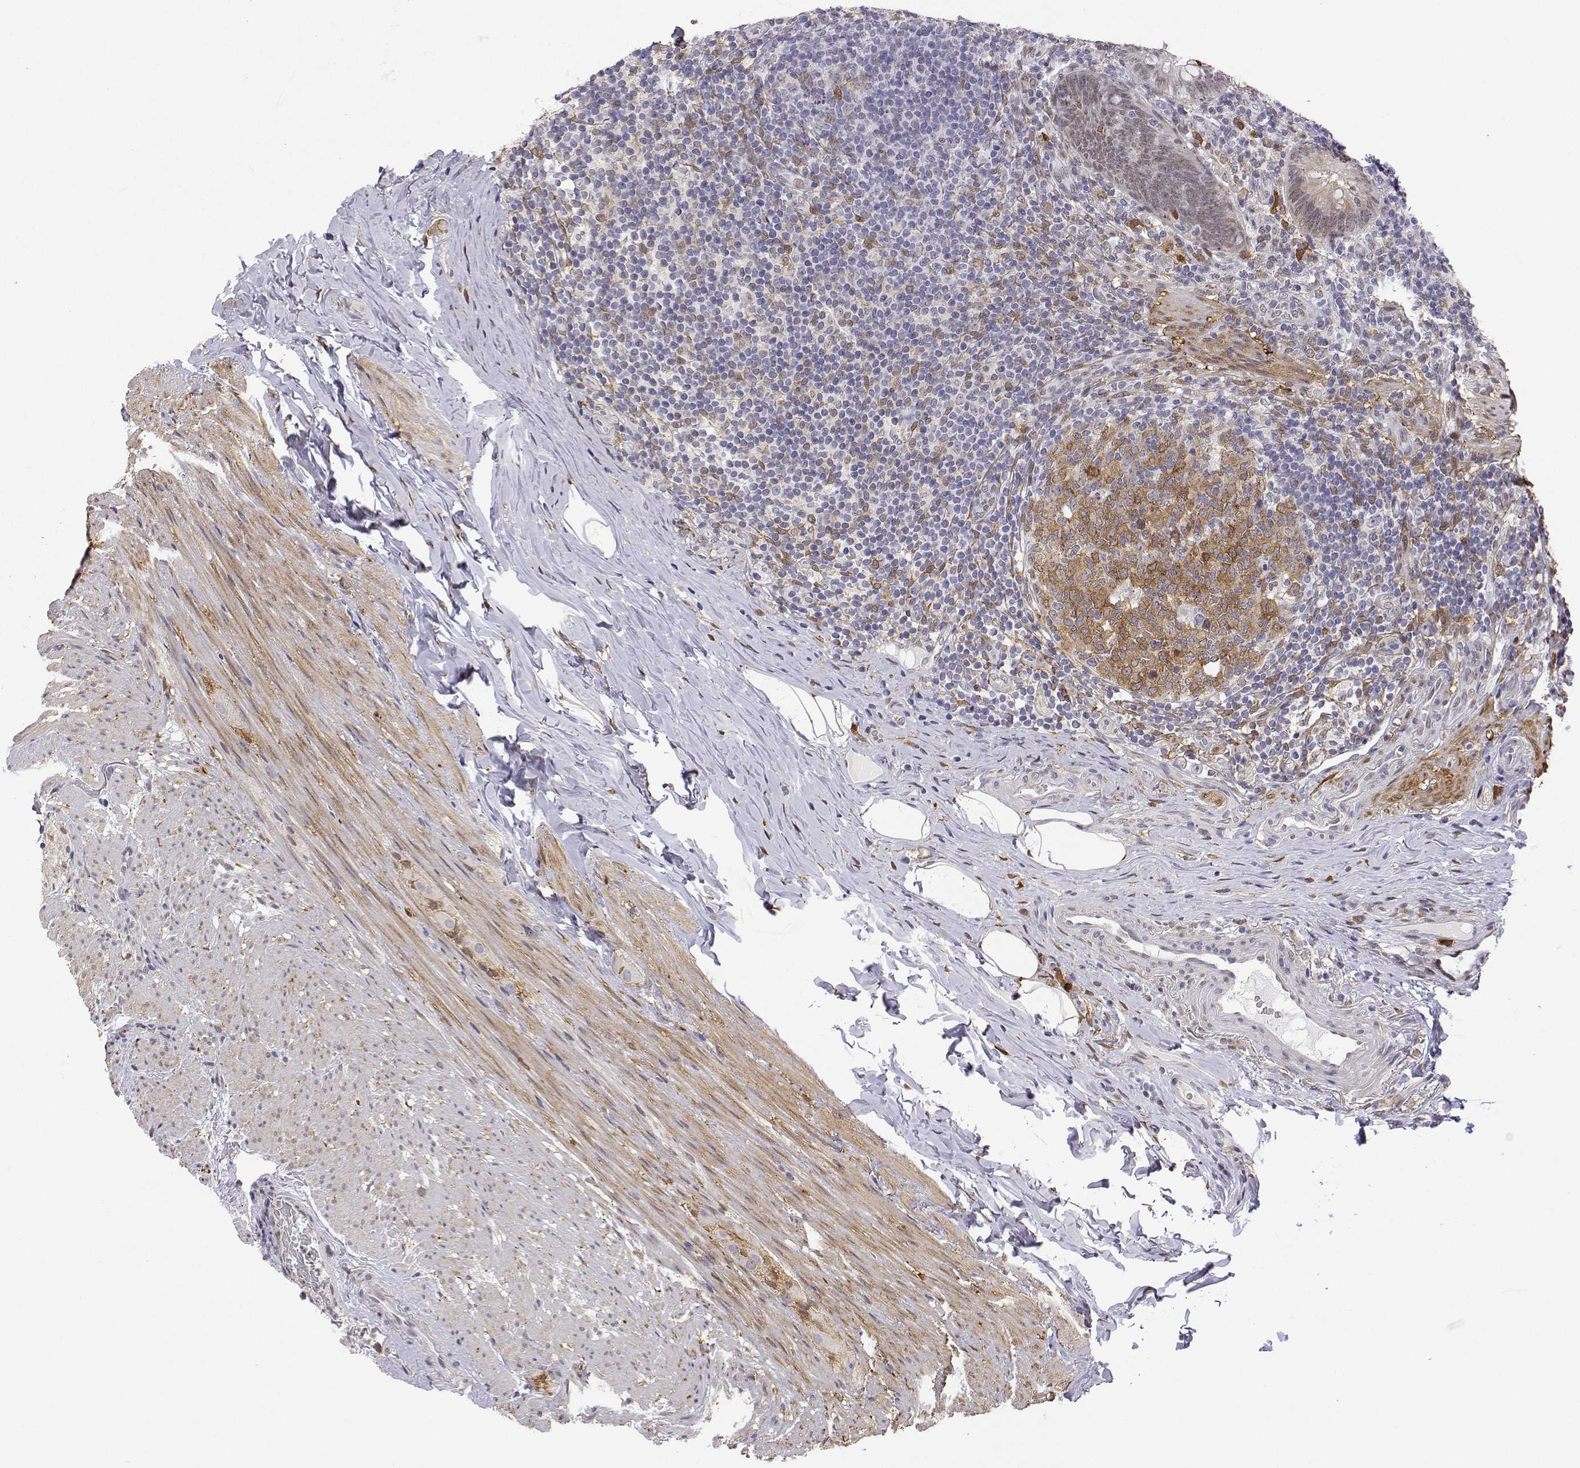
{"staining": {"intensity": "weak", "quantity": ">75%", "location": "nuclear"}, "tissue": "appendix", "cell_type": "Glandular cells", "image_type": "normal", "snomed": [{"axis": "morphology", "description": "Normal tissue, NOS"}, {"axis": "topography", "description": "Appendix"}], "caption": "A brown stain highlights weak nuclear positivity of a protein in glandular cells of benign human appendix. (Stains: DAB in brown, nuclei in blue, Microscopy: brightfield microscopy at high magnification).", "gene": "PHGDH", "patient": {"sex": "male", "age": 47}}